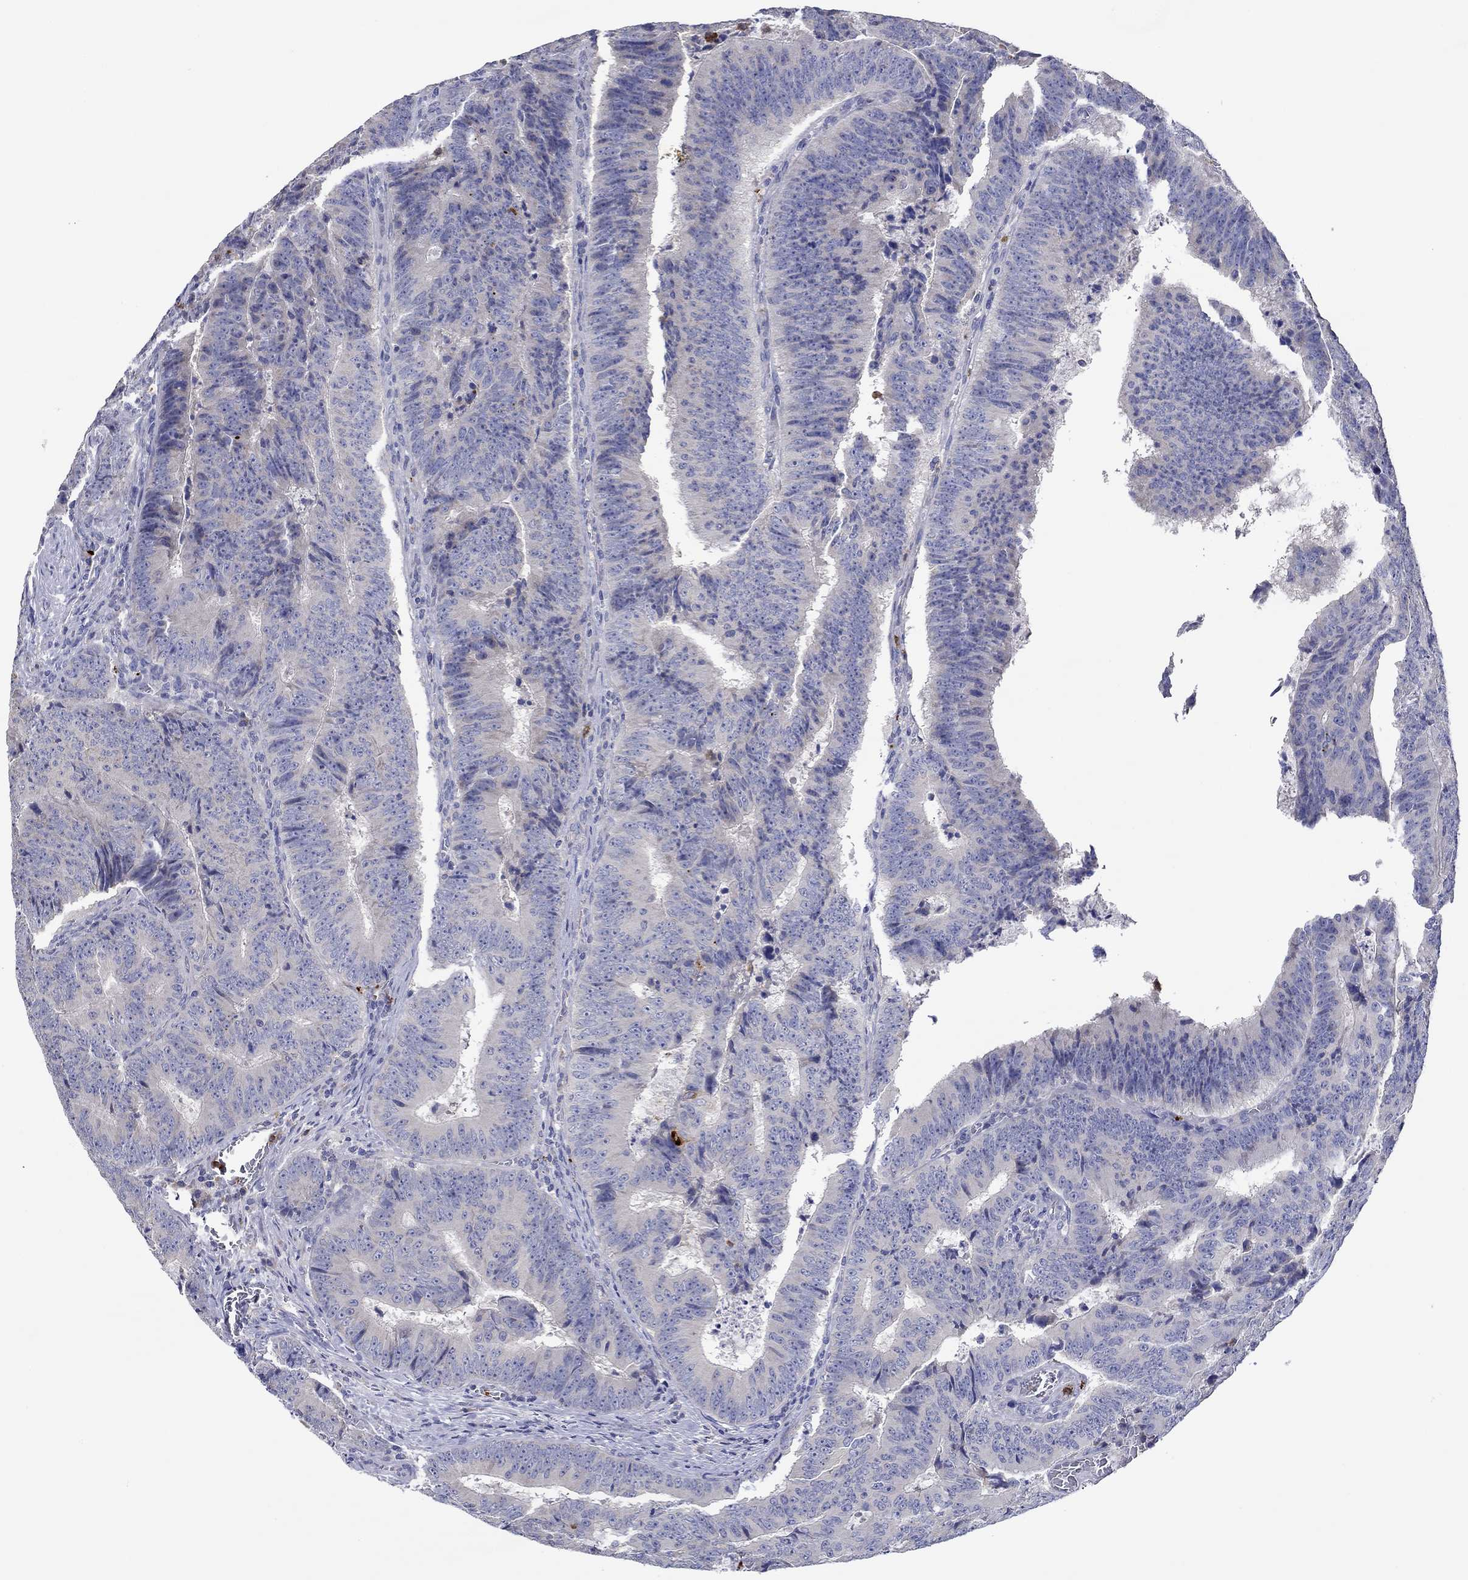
{"staining": {"intensity": "negative", "quantity": "none", "location": "none"}, "tissue": "colorectal cancer", "cell_type": "Tumor cells", "image_type": "cancer", "snomed": [{"axis": "morphology", "description": "Adenocarcinoma, NOS"}, {"axis": "topography", "description": "Colon"}], "caption": "A micrograph of human colorectal cancer (adenocarcinoma) is negative for staining in tumor cells.", "gene": "CHIT1", "patient": {"sex": "female", "age": 82}}